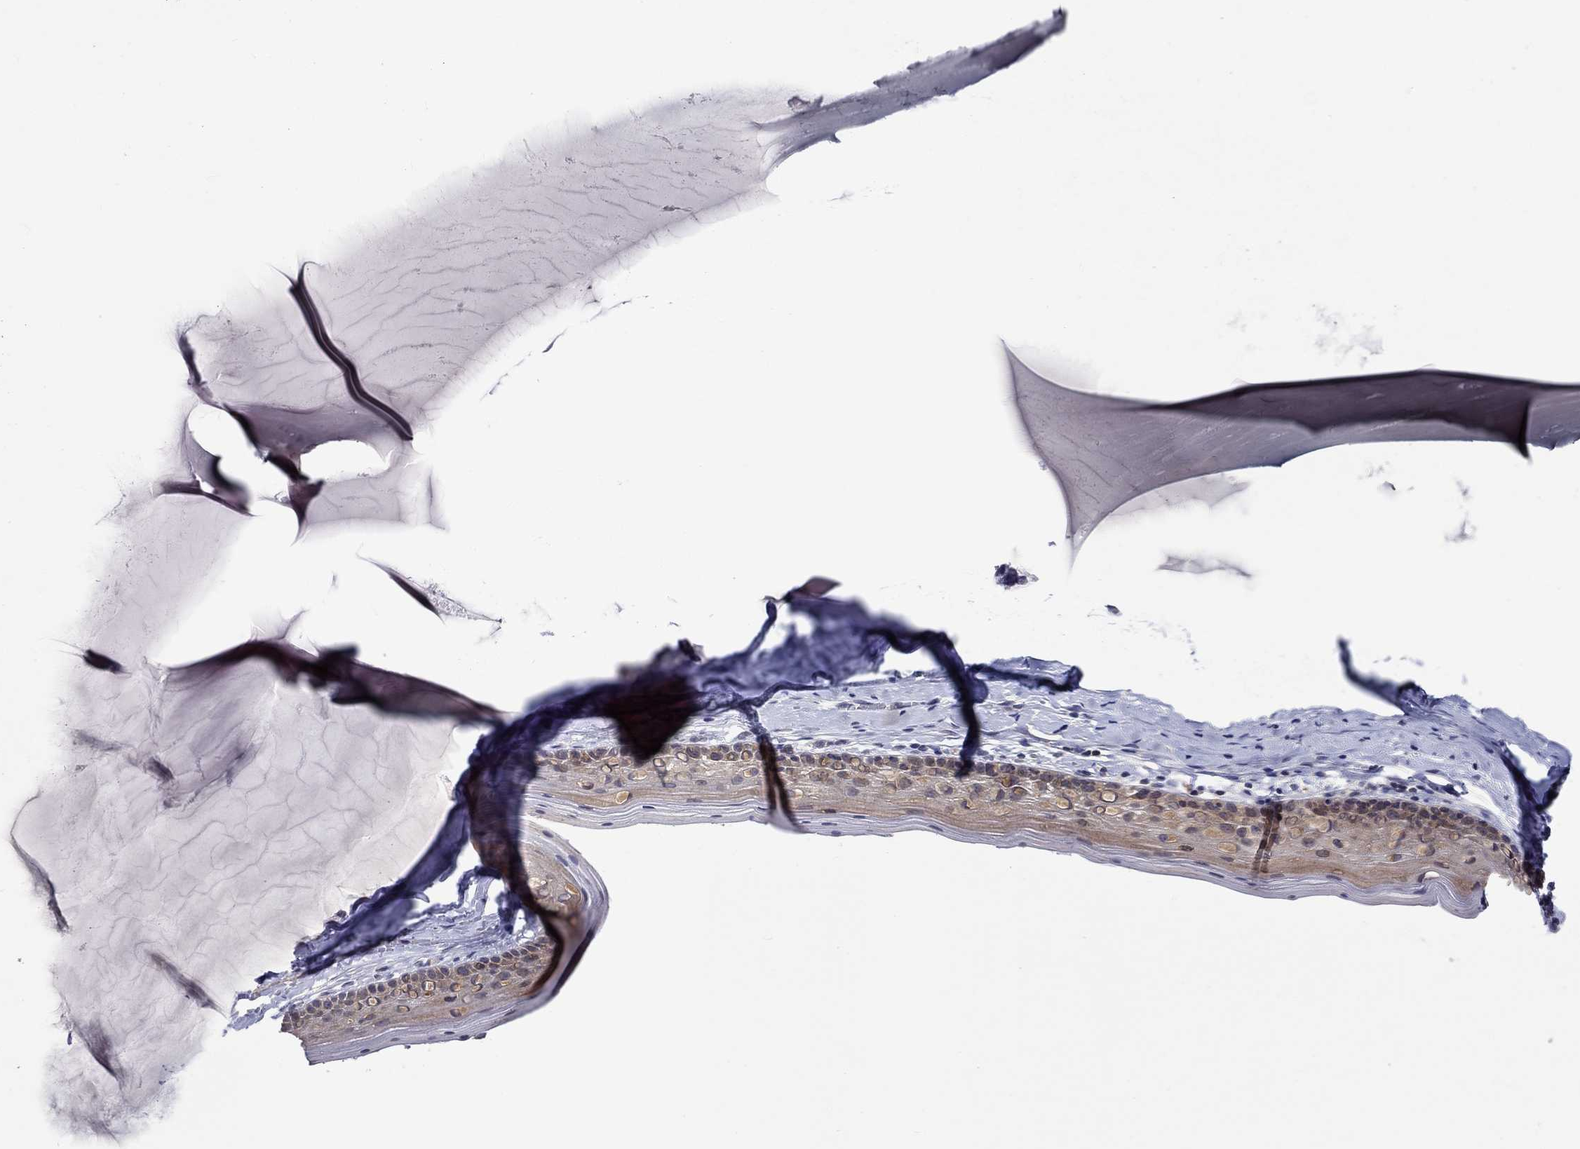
{"staining": {"intensity": "negative", "quantity": "none", "location": "none"}, "tissue": "cervix", "cell_type": "Glandular cells", "image_type": "normal", "snomed": [{"axis": "morphology", "description": "Normal tissue, NOS"}, {"axis": "topography", "description": "Cervix"}], "caption": "Immunohistochemical staining of unremarkable cervix displays no significant staining in glandular cells. (Brightfield microscopy of DAB (3,3'-diaminobenzidine) immunohistochemistry (IHC) at high magnification).", "gene": "CETN3", "patient": {"sex": "female", "age": 40}}